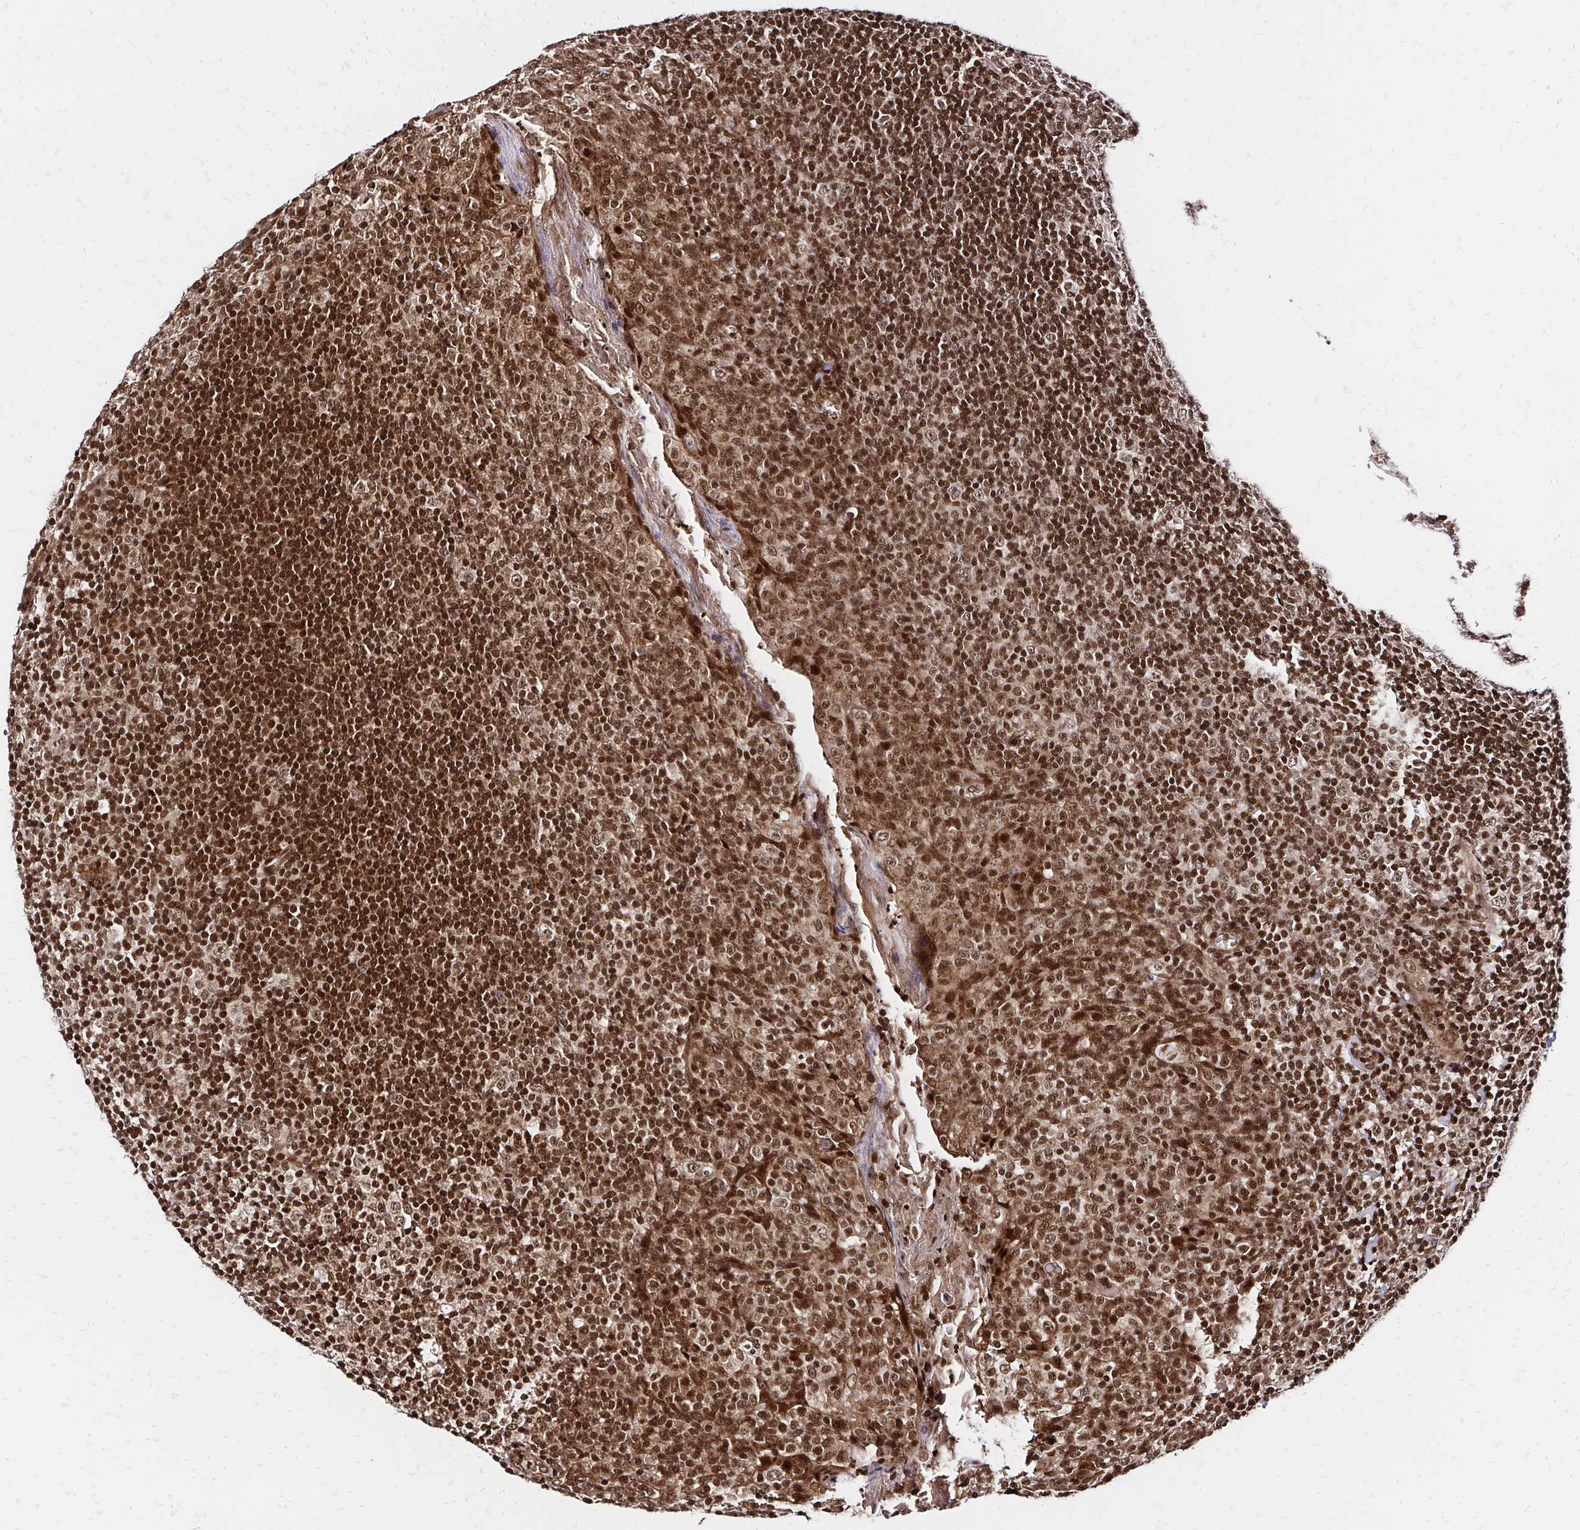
{"staining": {"intensity": "moderate", "quantity": ">75%", "location": "nuclear"}, "tissue": "tonsil", "cell_type": "Germinal center cells", "image_type": "normal", "snomed": [{"axis": "morphology", "description": "Normal tissue, NOS"}, {"axis": "topography", "description": "Tonsil"}], "caption": "IHC (DAB) staining of unremarkable human tonsil displays moderate nuclear protein staining in about >75% of germinal center cells.", "gene": "GLYR1", "patient": {"sex": "male", "age": 27}}